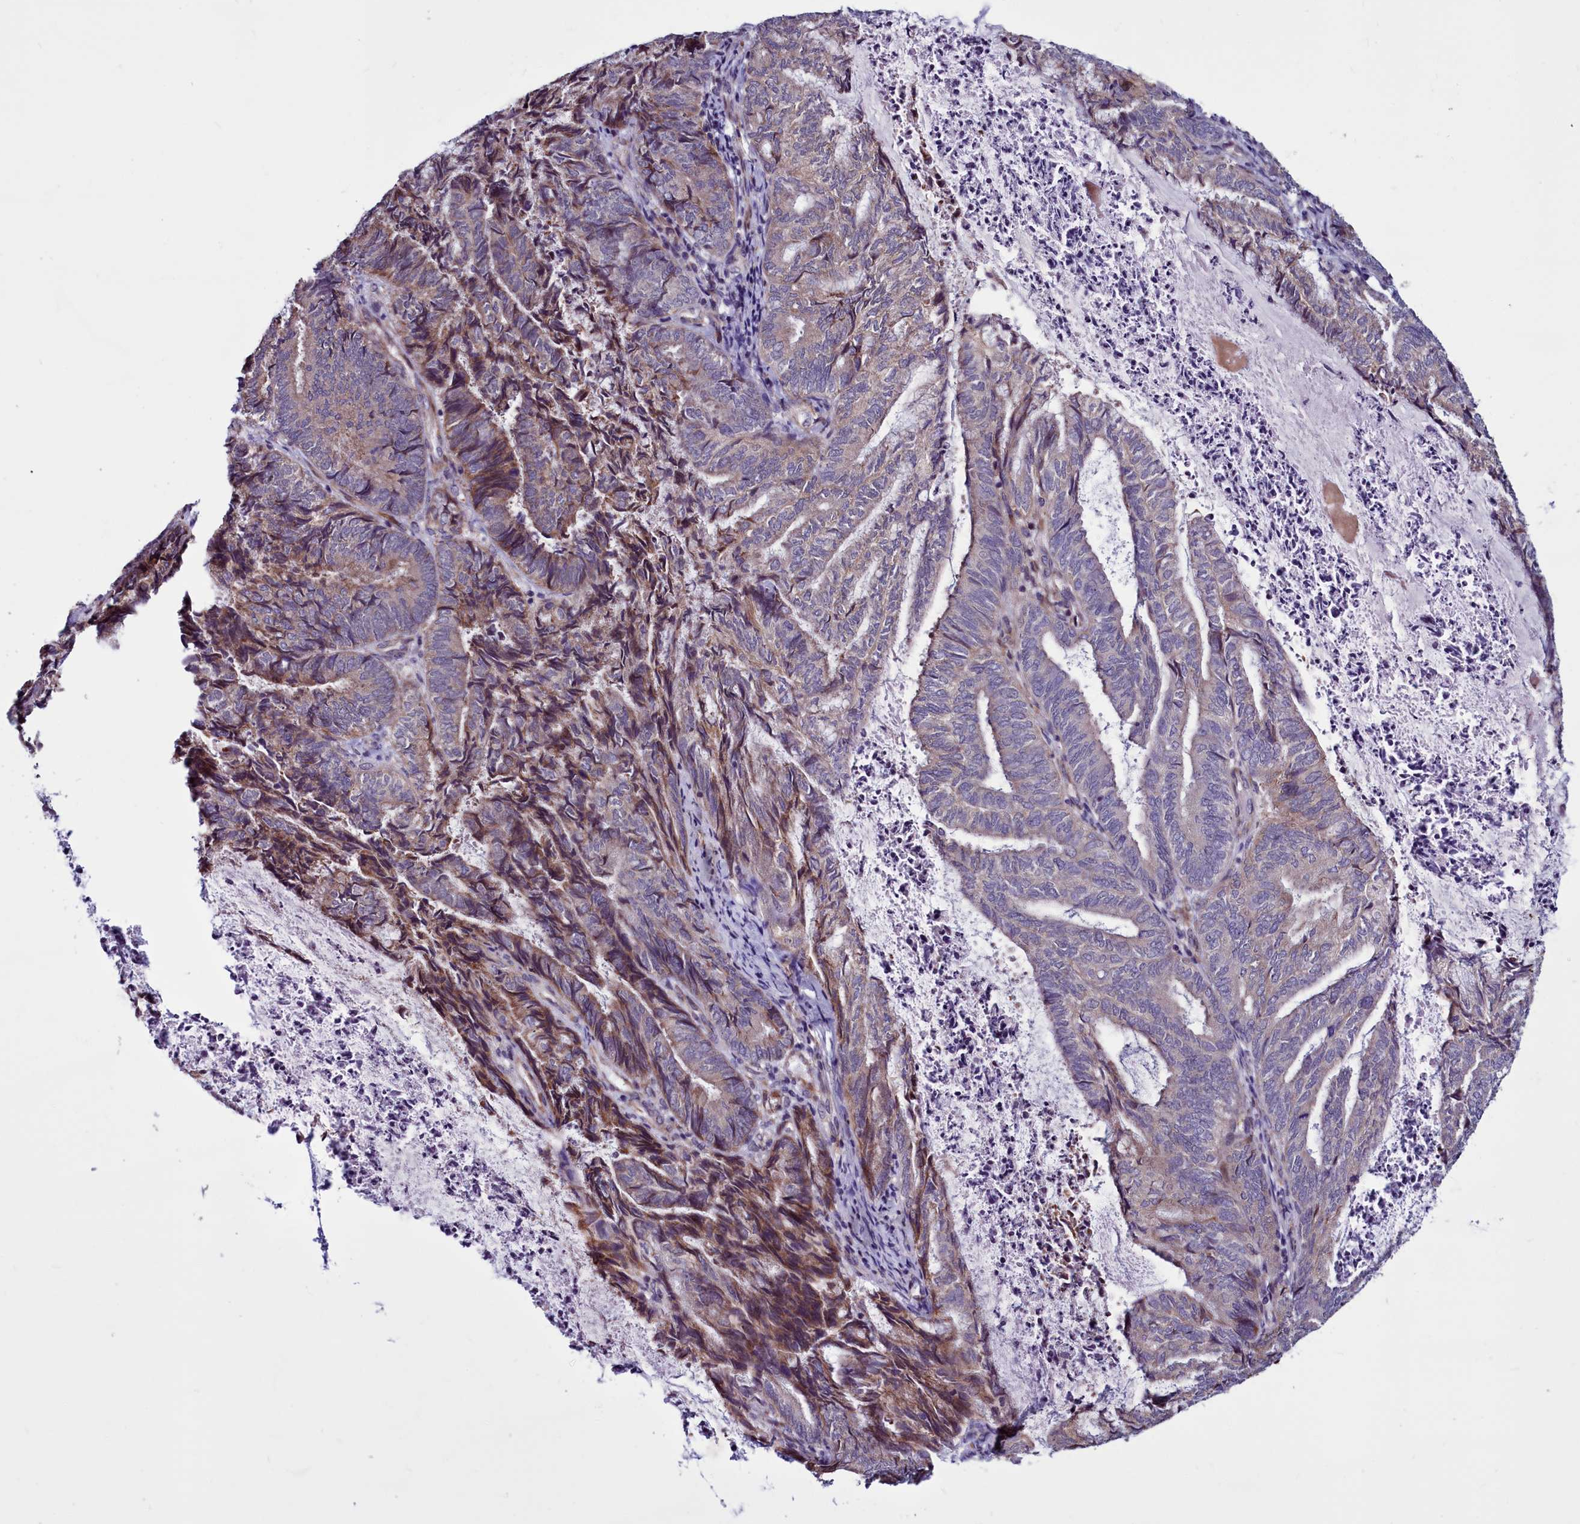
{"staining": {"intensity": "moderate", "quantity": "25%-75%", "location": "cytoplasmic/membranous"}, "tissue": "endometrial cancer", "cell_type": "Tumor cells", "image_type": "cancer", "snomed": [{"axis": "morphology", "description": "Adenocarcinoma, NOS"}, {"axis": "topography", "description": "Endometrium"}], "caption": "This photomicrograph displays IHC staining of human endometrial adenocarcinoma, with medium moderate cytoplasmic/membranous positivity in about 25%-75% of tumor cells.", "gene": "MCRIP1", "patient": {"sex": "female", "age": 80}}